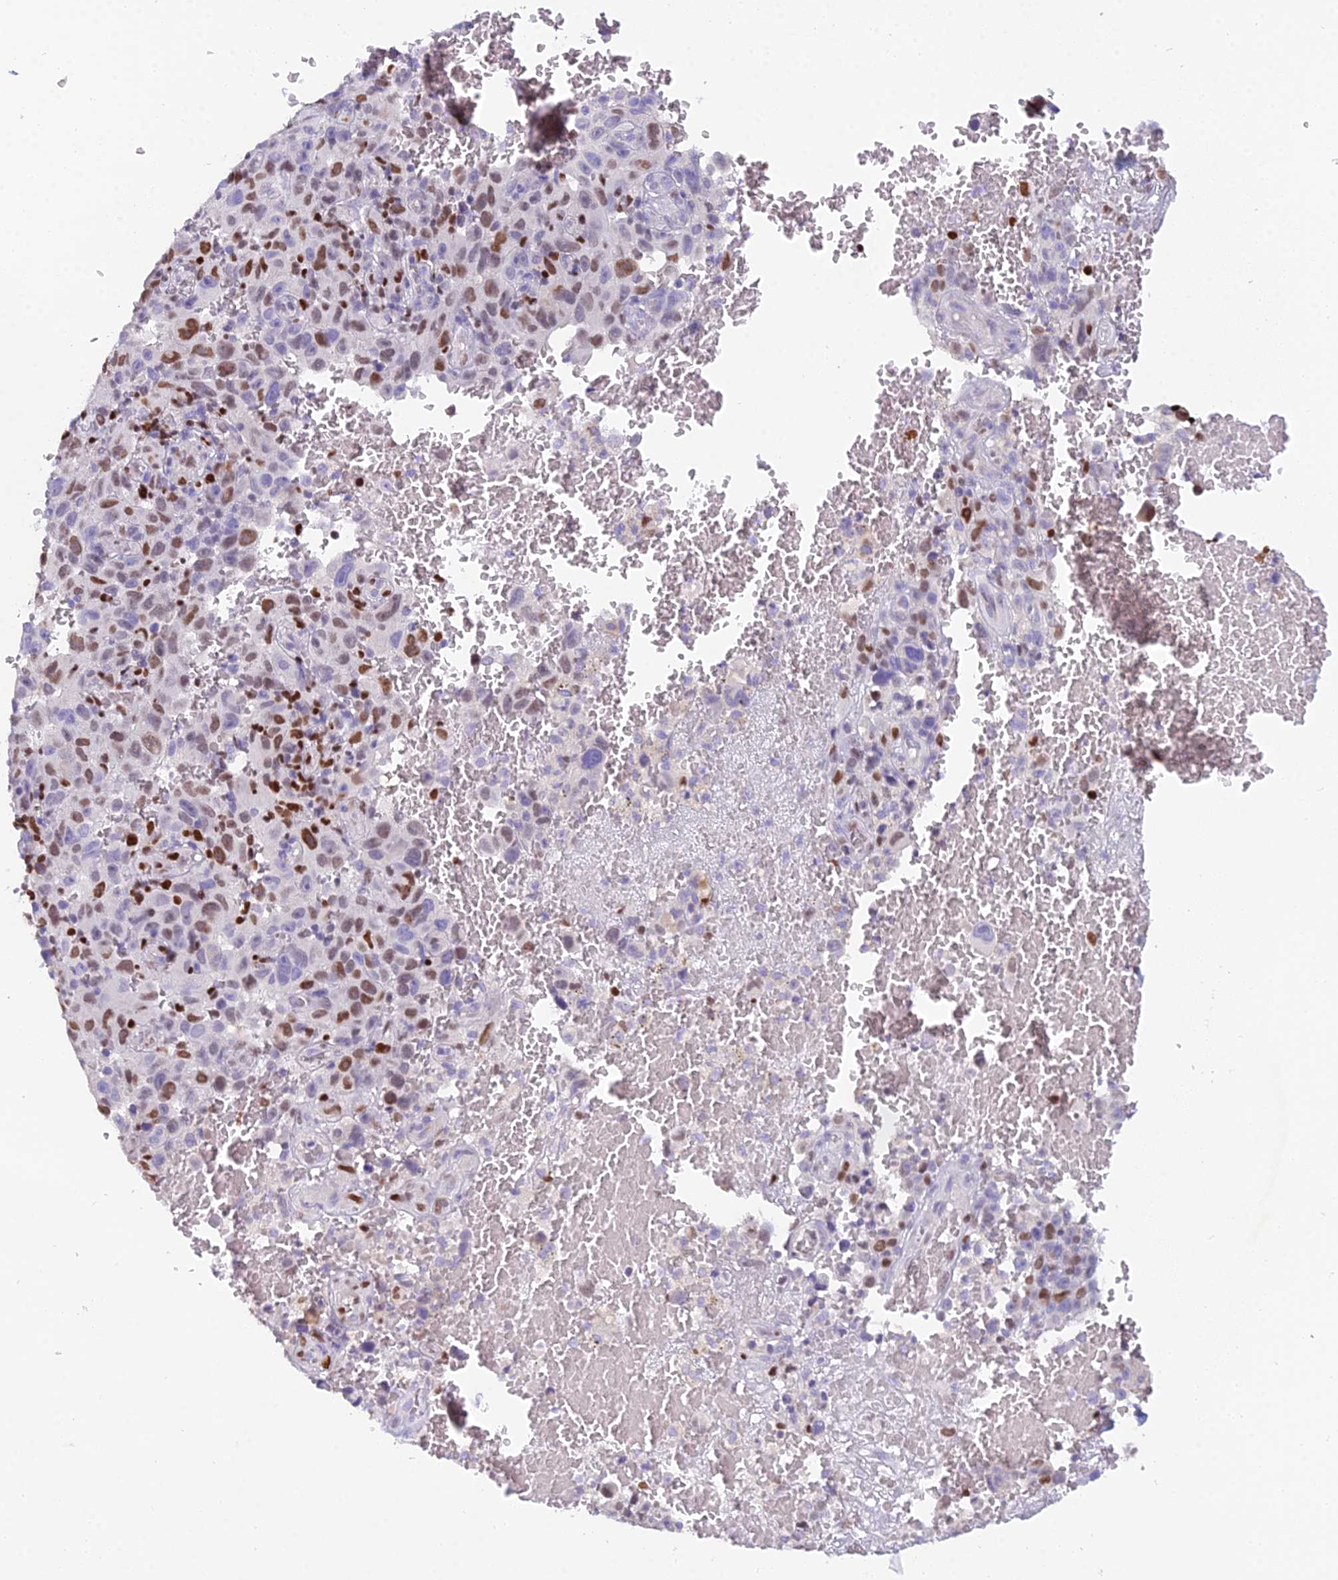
{"staining": {"intensity": "moderate", "quantity": "25%-75%", "location": "nuclear"}, "tissue": "melanoma", "cell_type": "Tumor cells", "image_type": "cancer", "snomed": [{"axis": "morphology", "description": "Malignant melanoma, NOS"}, {"axis": "topography", "description": "Skin"}], "caption": "Immunohistochemistry (IHC) of melanoma exhibits medium levels of moderate nuclear expression in approximately 25%-75% of tumor cells.", "gene": "MCM2", "patient": {"sex": "female", "age": 82}}